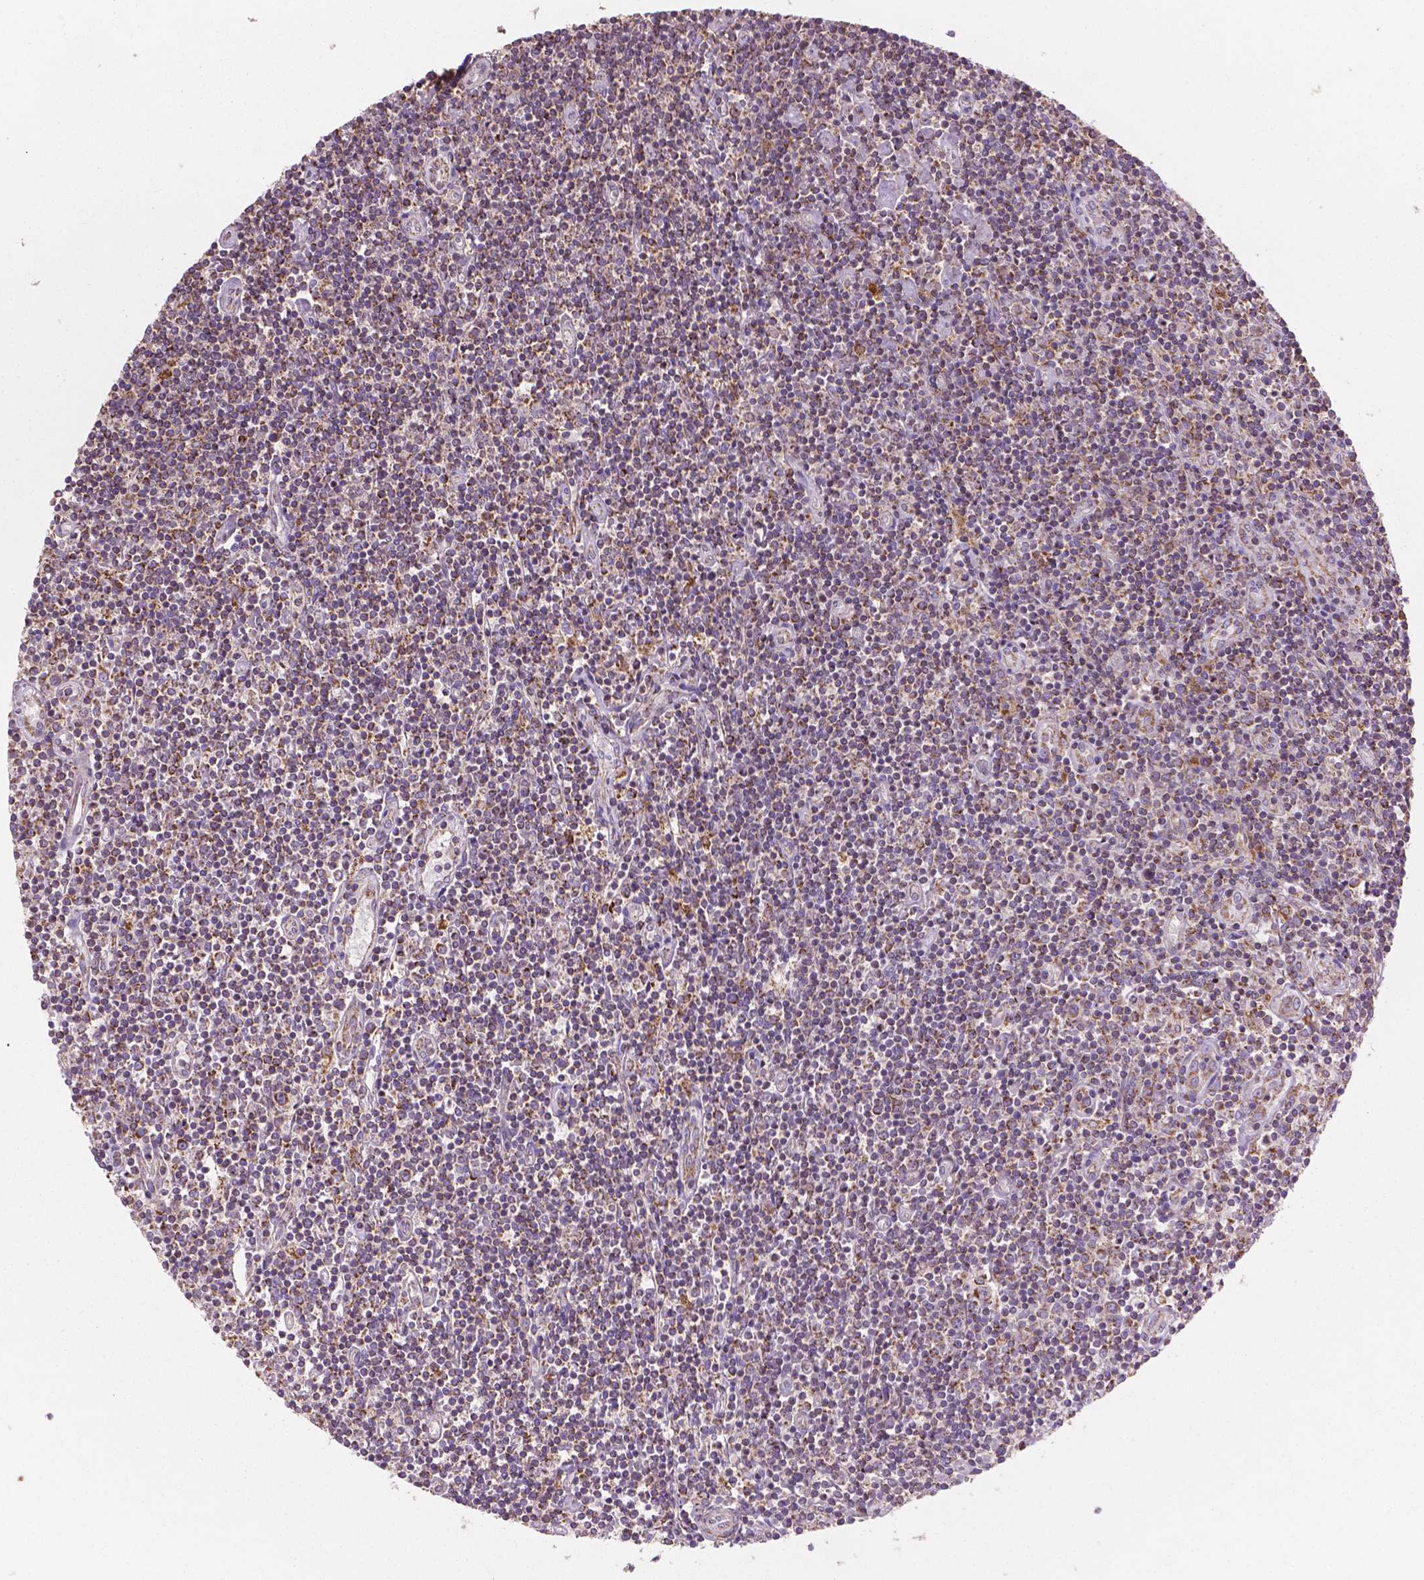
{"staining": {"intensity": "moderate", "quantity": "25%-75%", "location": "cytoplasmic/membranous"}, "tissue": "lymphoma", "cell_type": "Tumor cells", "image_type": "cancer", "snomed": [{"axis": "morphology", "description": "Hodgkin's disease, NOS"}, {"axis": "topography", "description": "Lymph node"}], "caption": "This is a micrograph of immunohistochemistry (IHC) staining of lymphoma, which shows moderate staining in the cytoplasmic/membranous of tumor cells.", "gene": "TCAF1", "patient": {"sex": "male", "age": 40}}